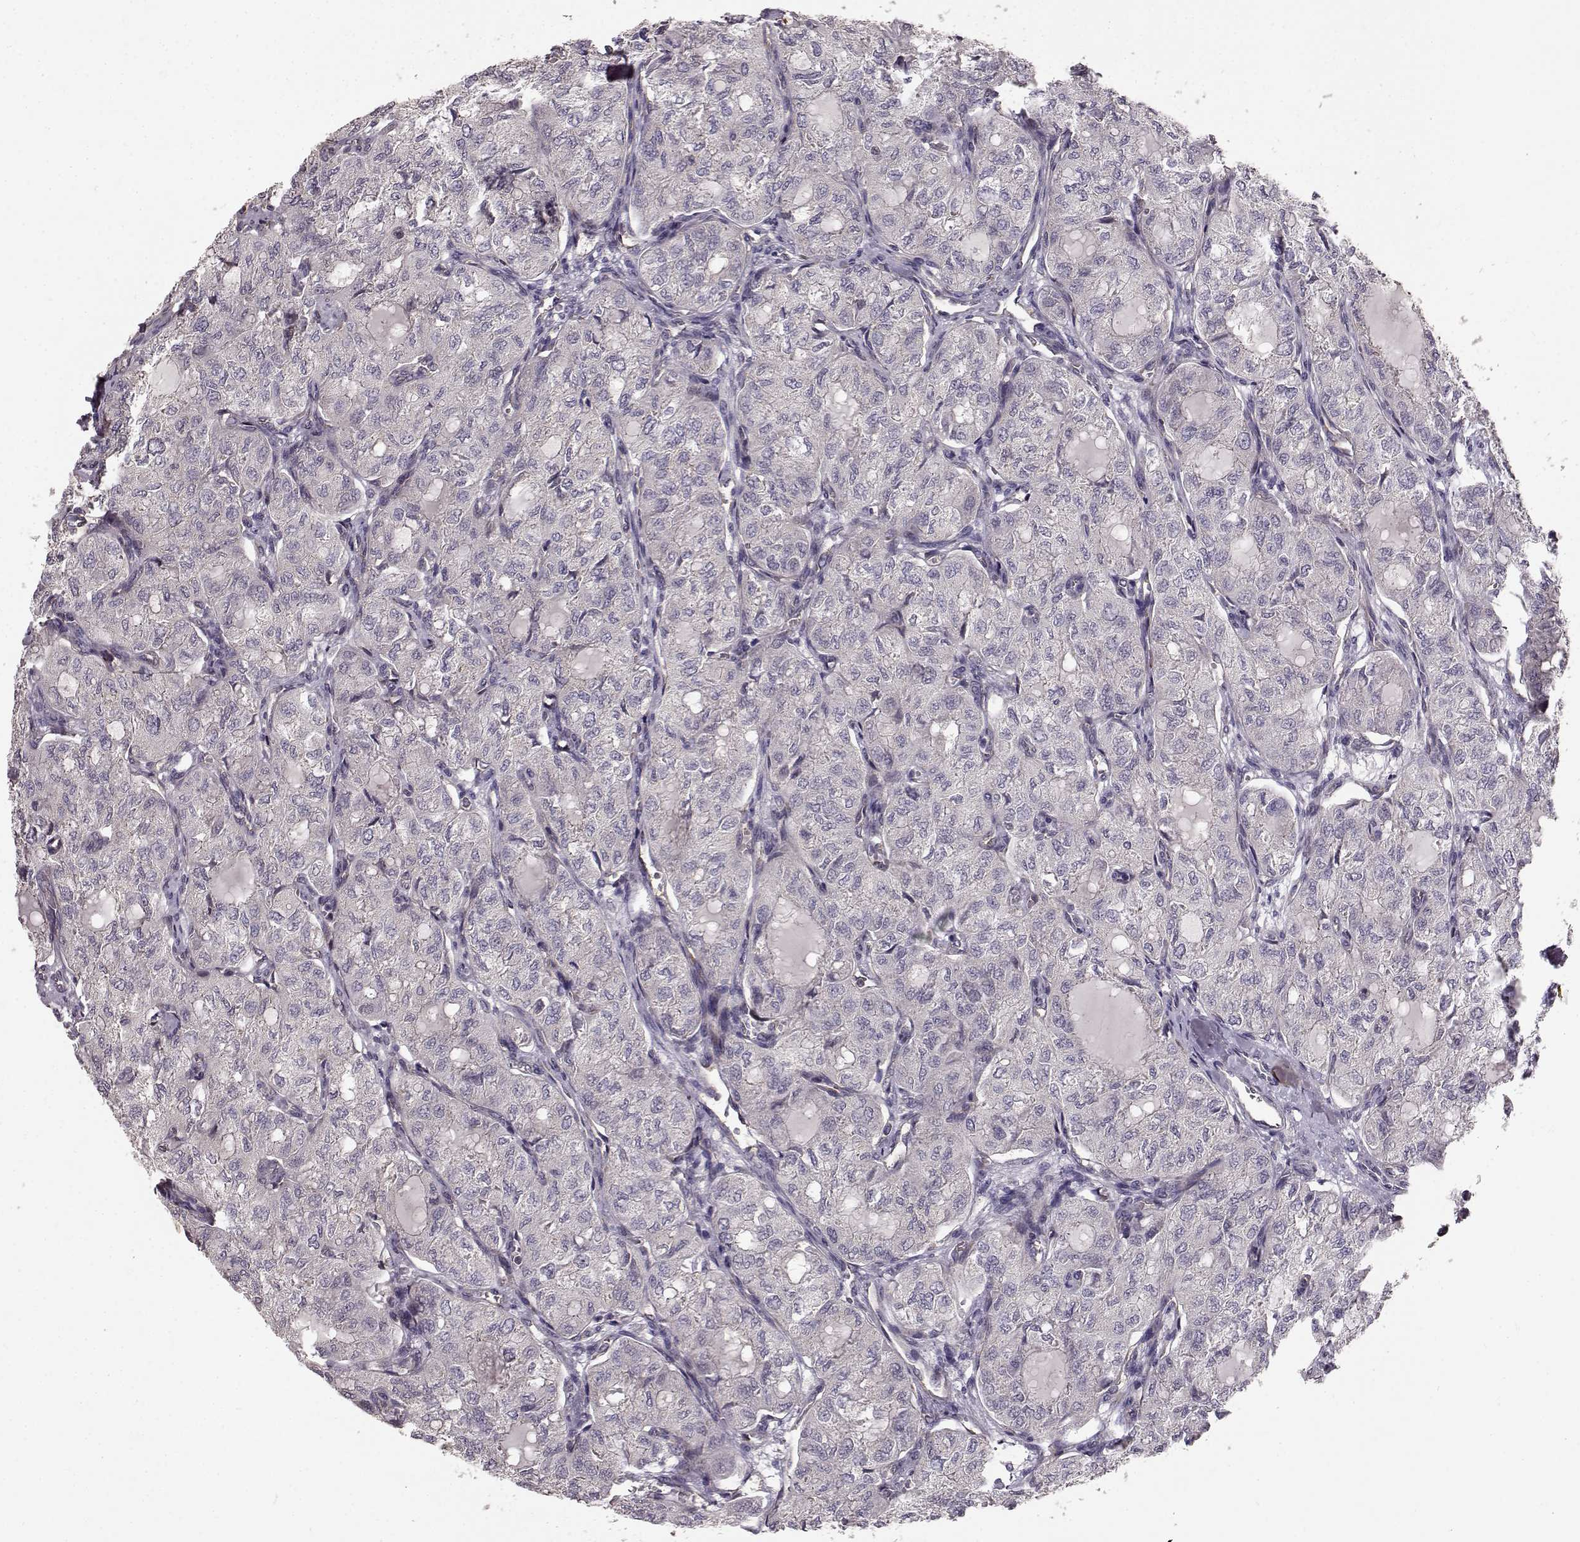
{"staining": {"intensity": "negative", "quantity": "none", "location": "none"}, "tissue": "thyroid cancer", "cell_type": "Tumor cells", "image_type": "cancer", "snomed": [{"axis": "morphology", "description": "Follicular adenoma carcinoma, NOS"}, {"axis": "topography", "description": "Thyroid gland"}], "caption": "Immunohistochemistry image of follicular adenoma carcinoma (thyroid) stained for a protein (brown), which displays no staining in tumor cells.", "gene": "ERBB3", "patient": {"sex": "male", "age": 75}}